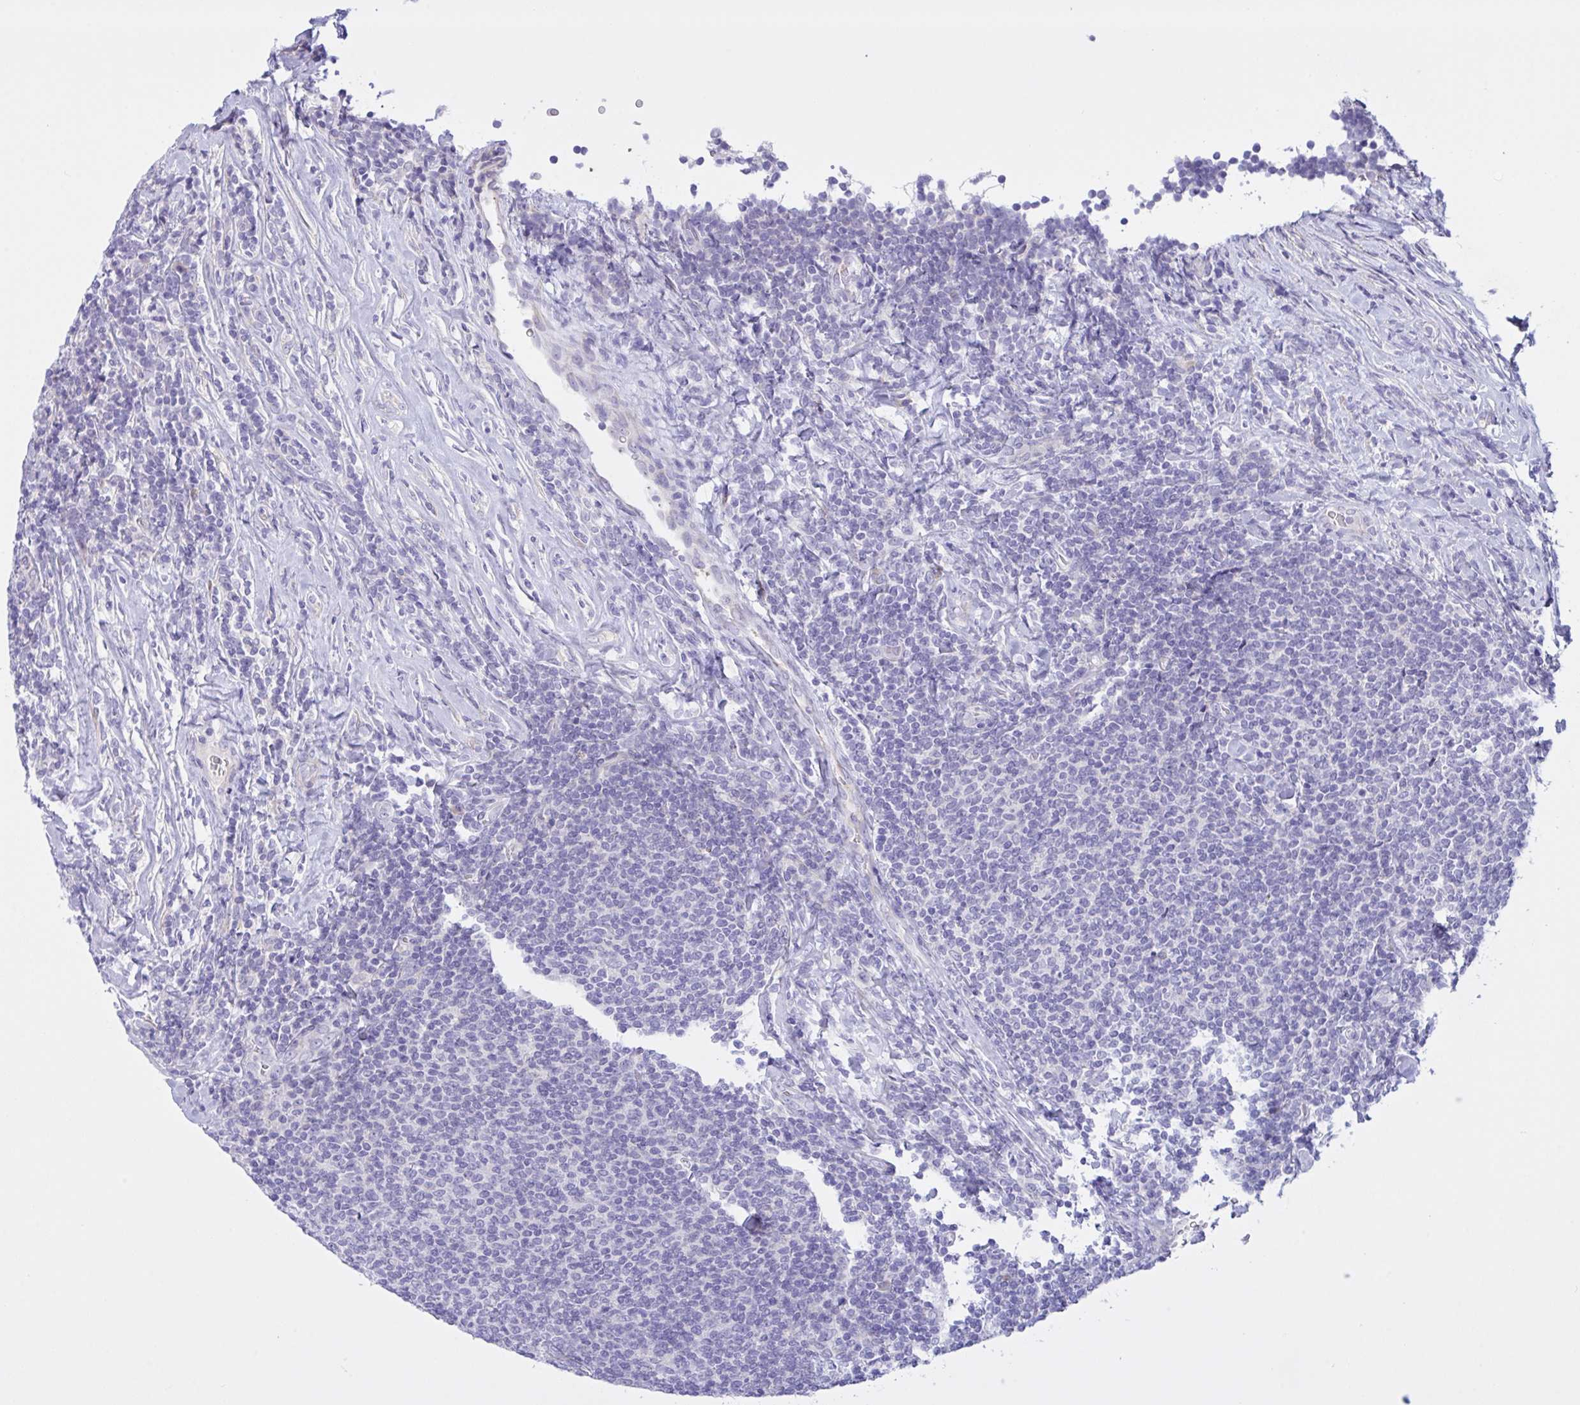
{"staining": {"intensity": "negative", "quantity": "none", "location": "none"}, "tissue": "lymphoma", "cell_type": "Tumor cells", "image_type": "cancer", "snomed": [{"axis": "morphology", "description": "Malignant lymphoma, non-Hodgkin's type, Low grade"}, {"axis": "topography", "description": "Lymph node"}], "caption": "A micrograph of lymphoma stained for a protein displays no brown staining in tumor cells.", "gene": "FAM86B1", "patient": {"sex": "male", "age": 52}}